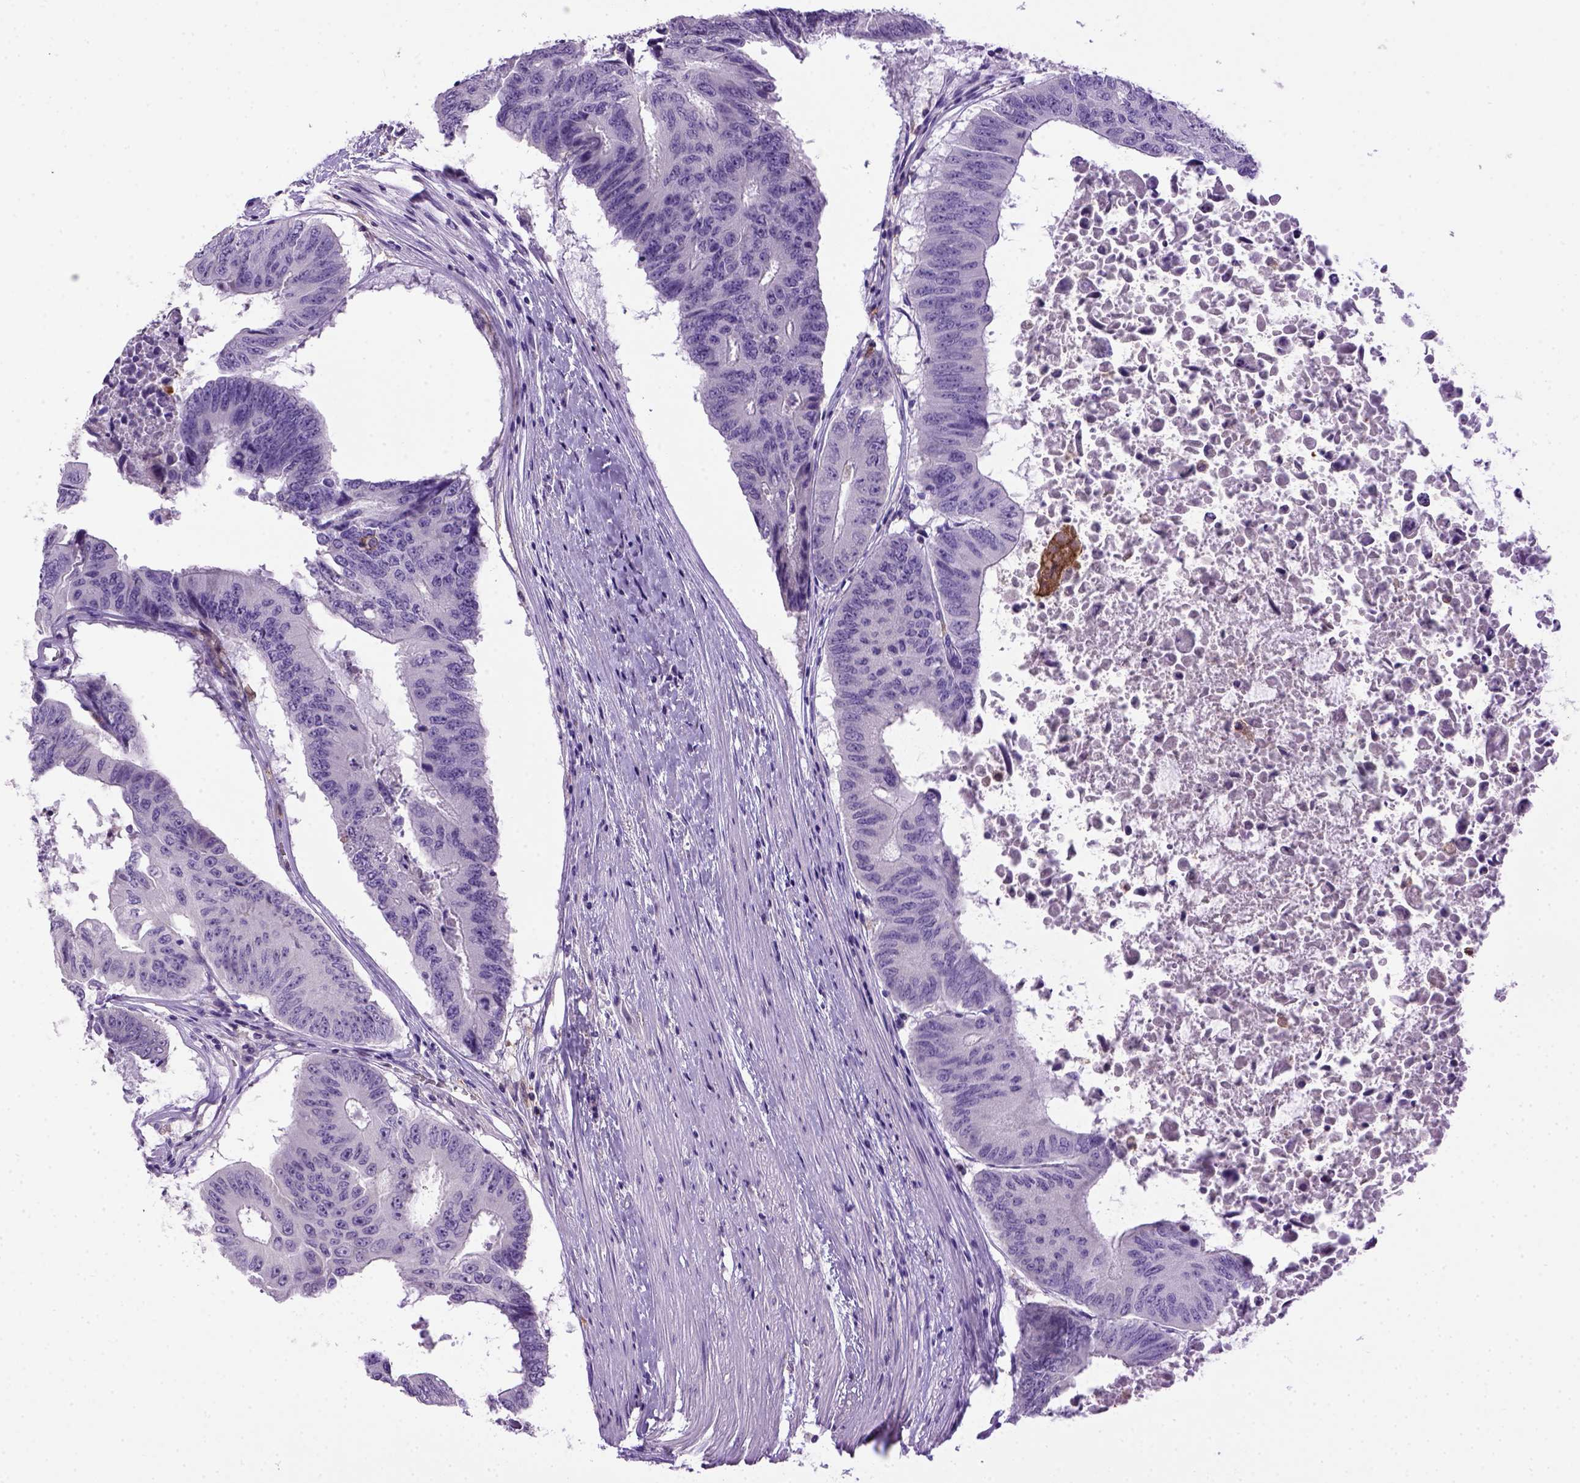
{"staining": {"intensity": "negative", "quantity": "none", "location": "none"}, "tissue": "colorectal cancer", "cell_type": "Tumor cells", "image_type": "cancer", "snomed": [{"axis": "morphology", "description": "Adenocarcinoma, NOS"}, {"axis": "topography", "description": "Rectum"}], "caption": "Adenocarcinoma (colorectal) was stained to show a protein in brown. There is no significant positivity in tumor cells.", "gene": "ITGAX", "patient": {"sex": "male", "age": 59}}